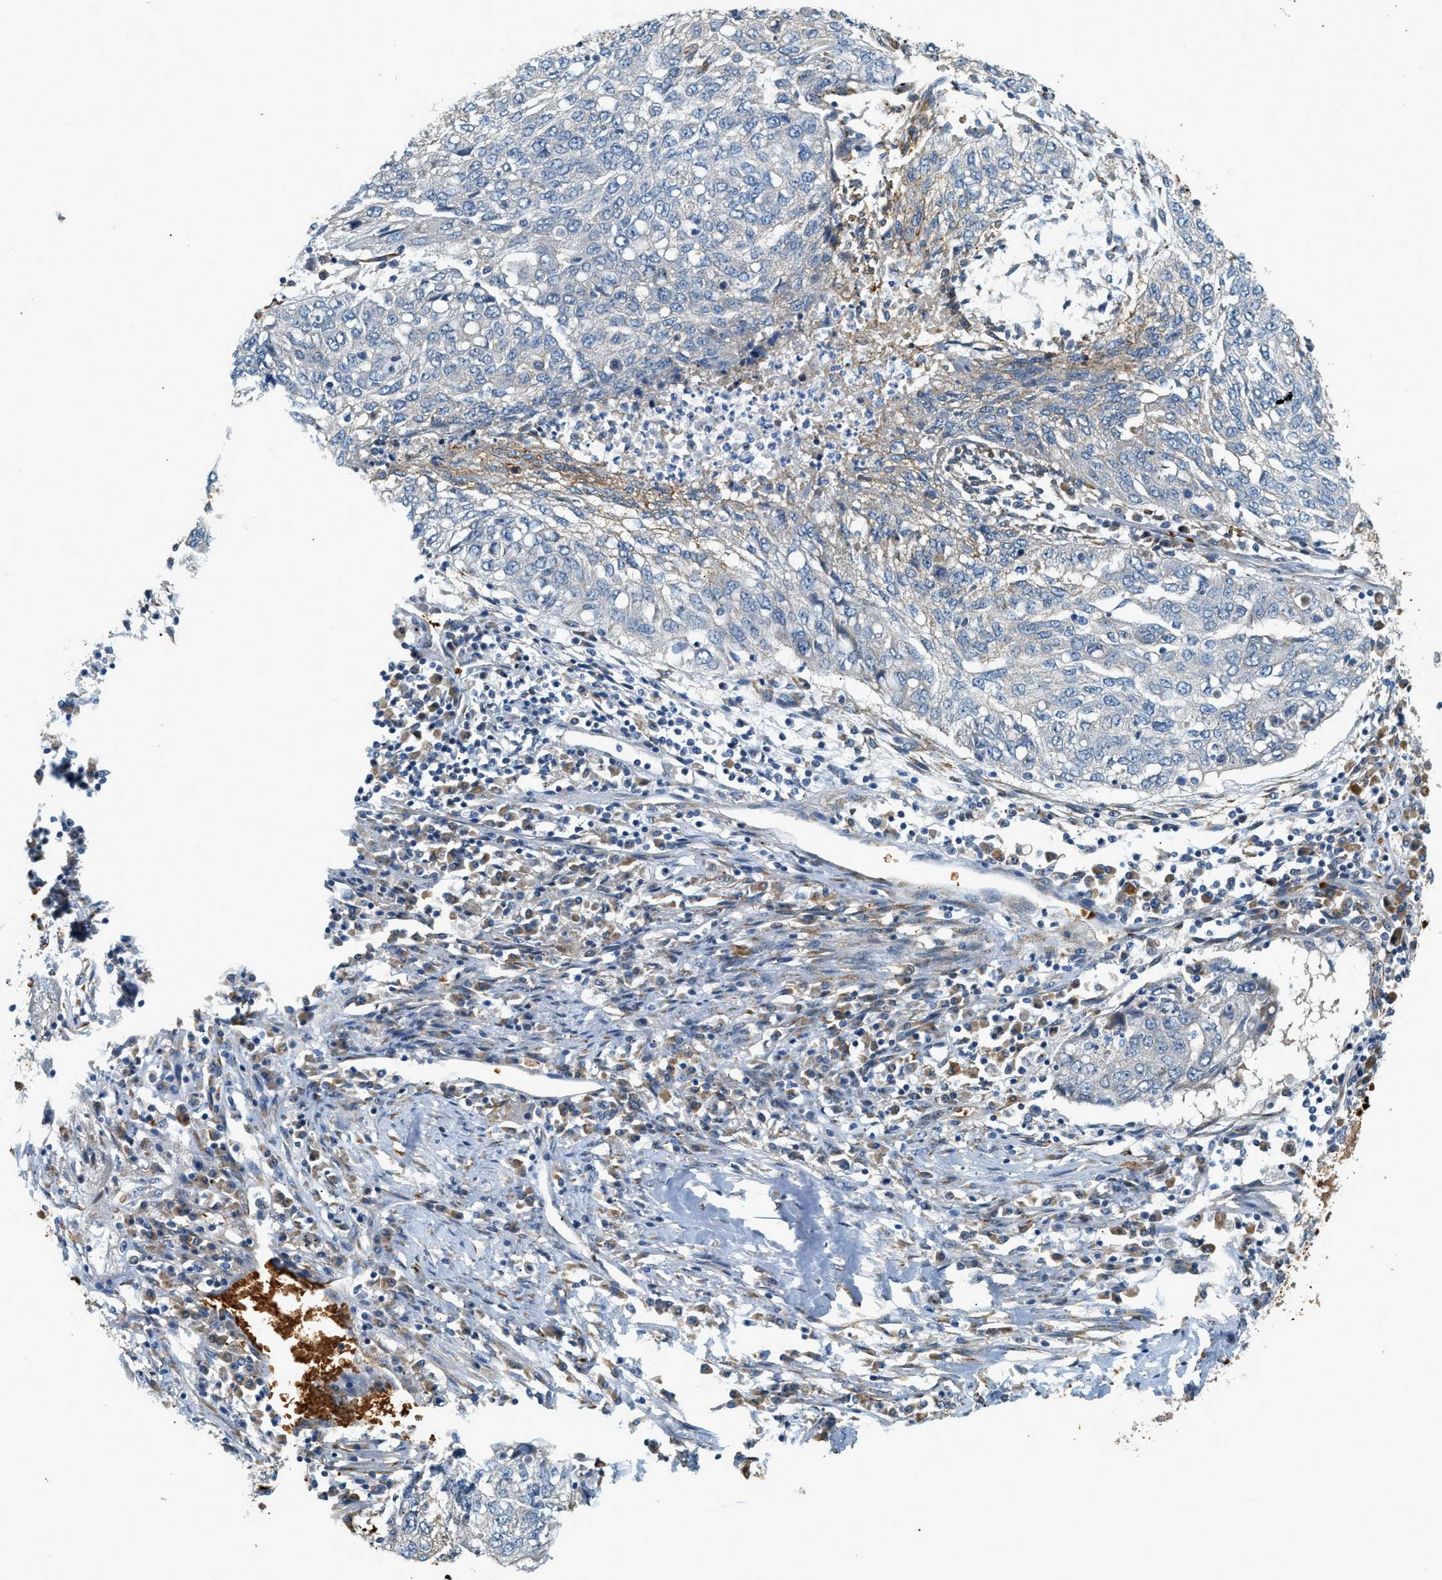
{"staining": {"intensity": "moderate", "quantity": "<25%", "location": "cytoplasmic/membranous"}, "tissue": "lung cancer", "cell_type": "Tumor cells", "image_type": "cancer", "snomed": [{"axis": "morphology", "description": "Squamous cell carcinoma, NOS"}, {"axis": "topography", "description": "Lung"}], "caption": "IHC (DAB) staining of lung cancer (squamous cell carcinoma) reveals moderate cytoplasmic/membranous protein staining in approximately <25% of tumor cells.", "gene": "CYTH2", "patient": {"sex": "female", "age": 63}}